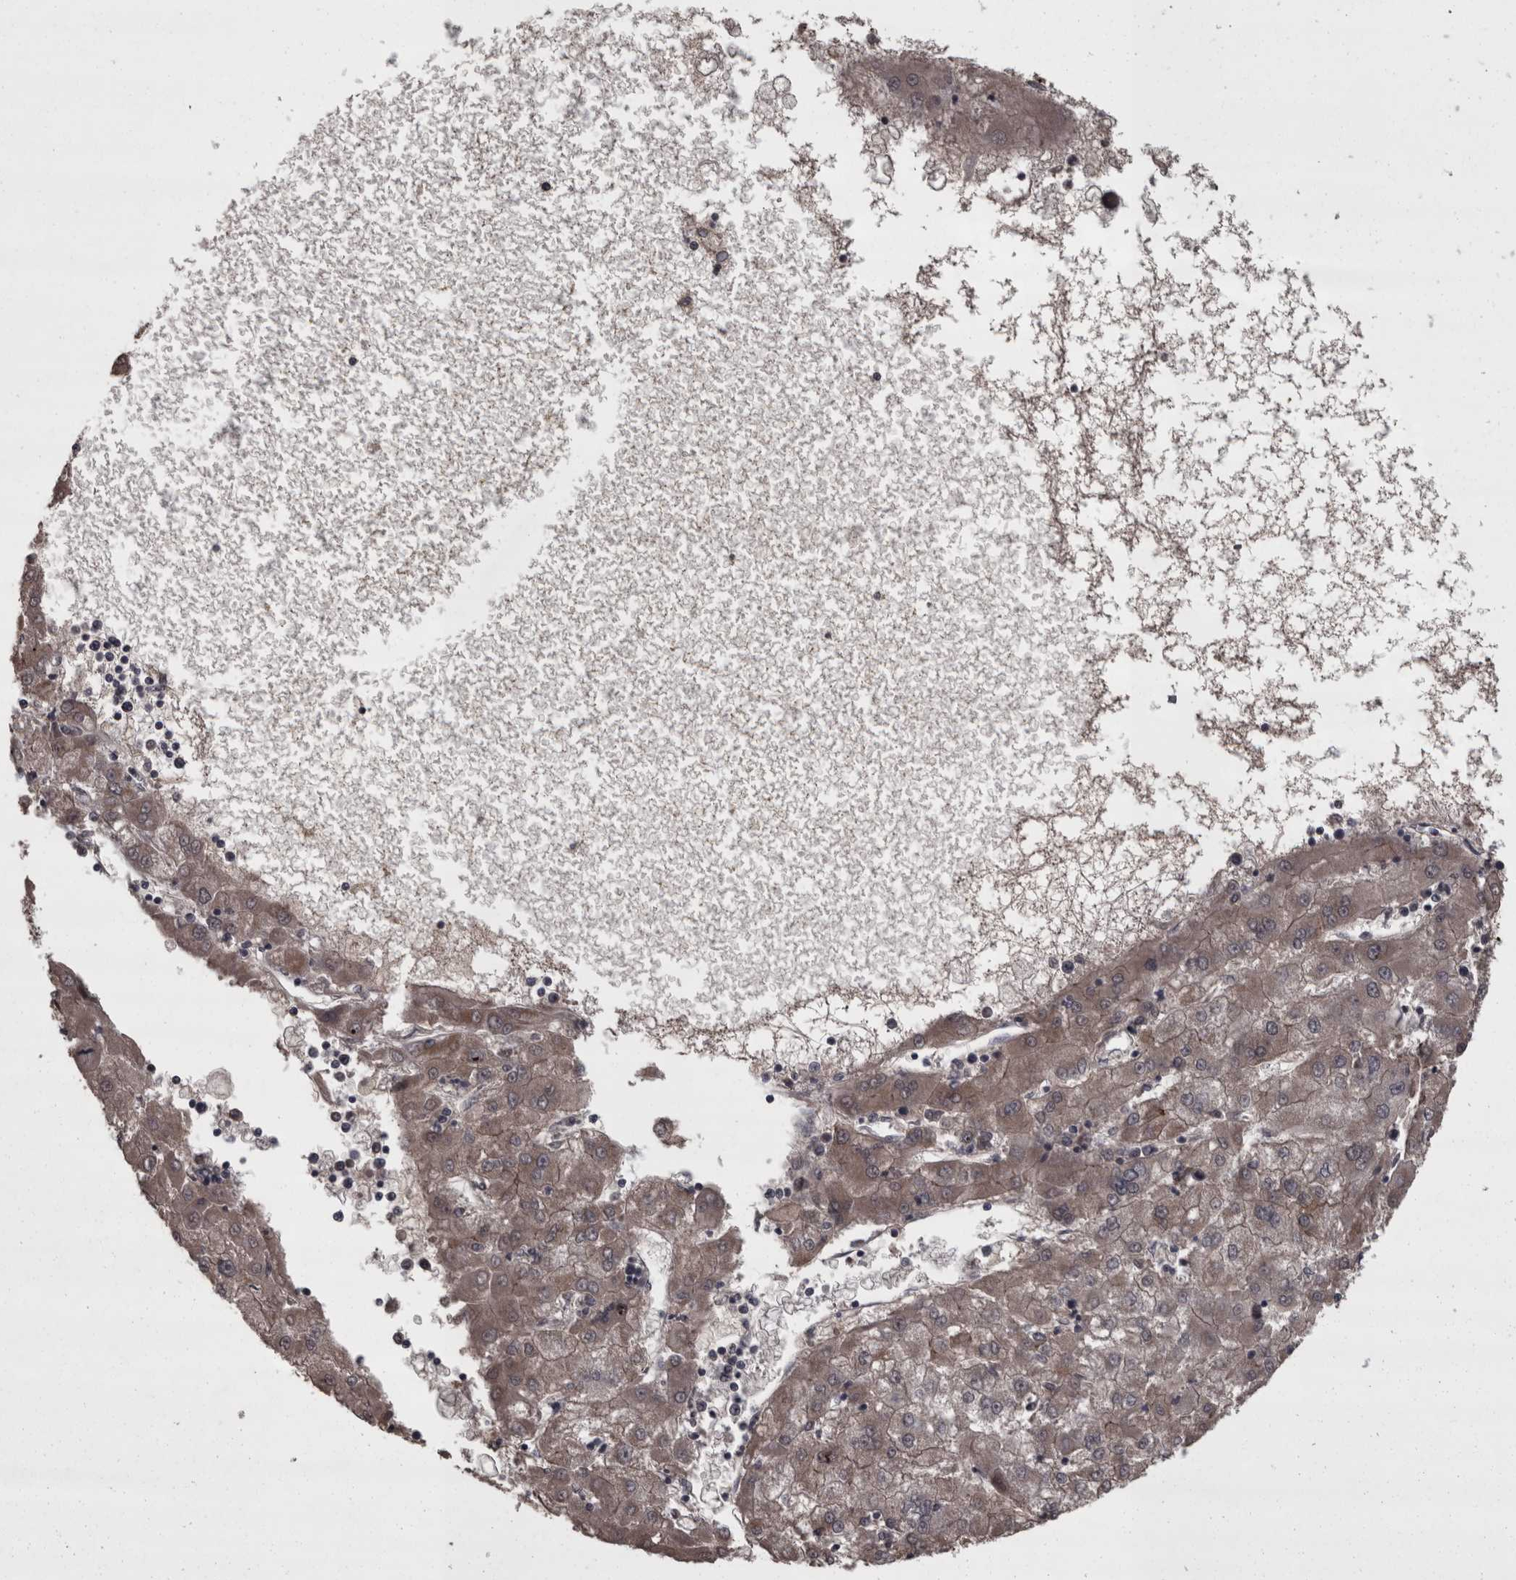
{"staining": {"intensity": "moderate", "quantity": ">75%", "location": "cytoplasmic/membranous"}, "tissue": "liver cancer", "cell_type": "Tumor cells", "image_type": "cancer", "snomed": [{"axis": "morphology", "description": "Carcinoma, Hepatocellular, NOS"}, {"axis": "topography", "description": "Liver"}], "caption": "High-magnification brightfield microscopy of hepatocellular carcinoma (liver) stained with DAB (3,3'-diaminobenzidine) (brown) and counterstained with hematoxylin (blue). tumor cells exhibit moderate cytoplasmic/membranous expression is appreciated in about>75% of cells.", "gene": "PCDH17", "patient": {"sex": "male", "age": 72}}